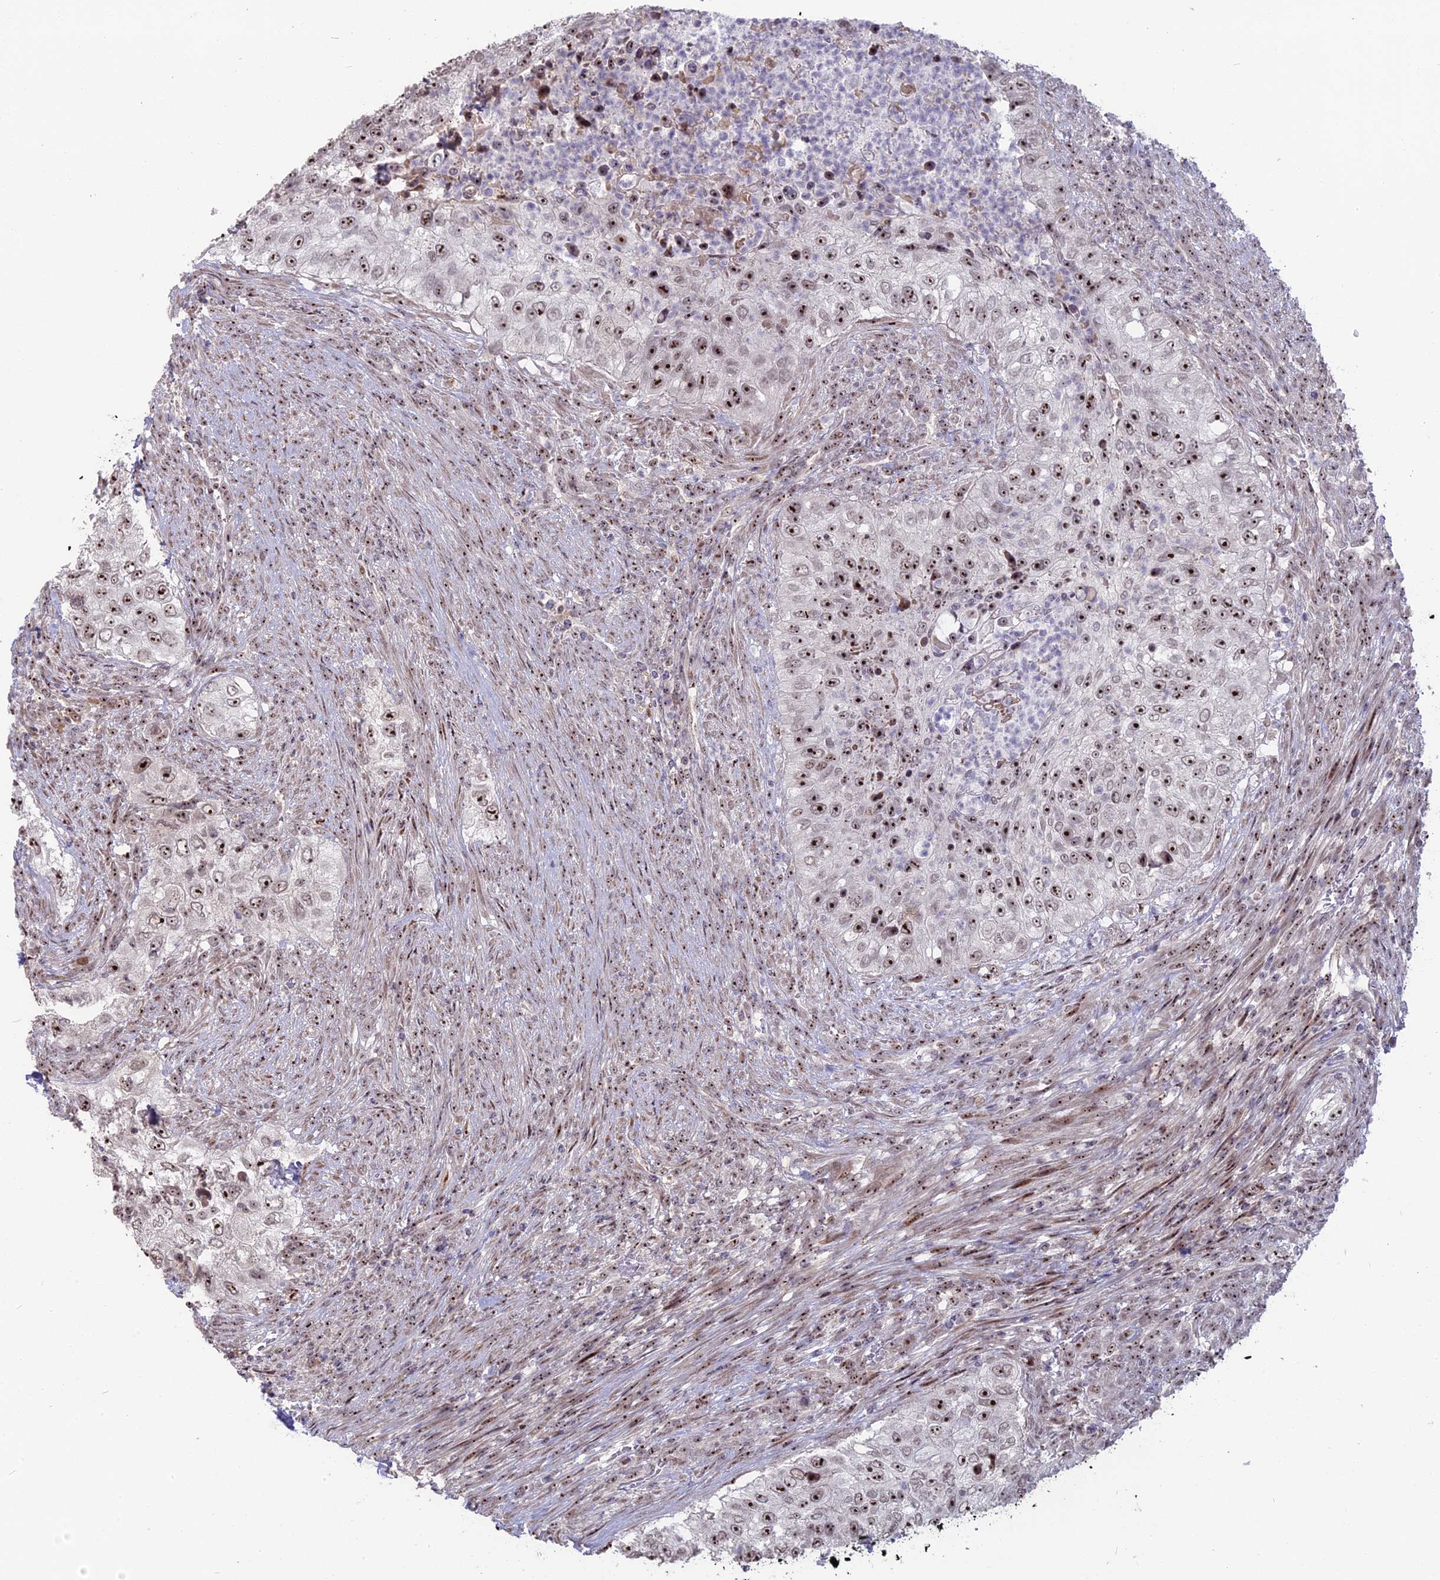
{"staining": {"intensity": "strong", "quantity": ">75%", "location": "nuclear"}, "tissue": "urothelial cancer", "cell_type": "Tumor cells", "image_type": "cancer", "snomed": [{"axis": "morphology", "description": "Urothelial carcinoma, High grade"}, {"axis": "topography", "description": "Urinary bladder"}], "caption": "Urothelial carcinoma (high-grade) stained for a protein reveals strong nuclear positivity in tumor cells. The staining is performed using DAB brown chromogen to label protein expression. The nuclei are counter-stained blue using hematoxylin.", "gene": "FAM131A", "patient": {"sex": "female", "age": 60}}